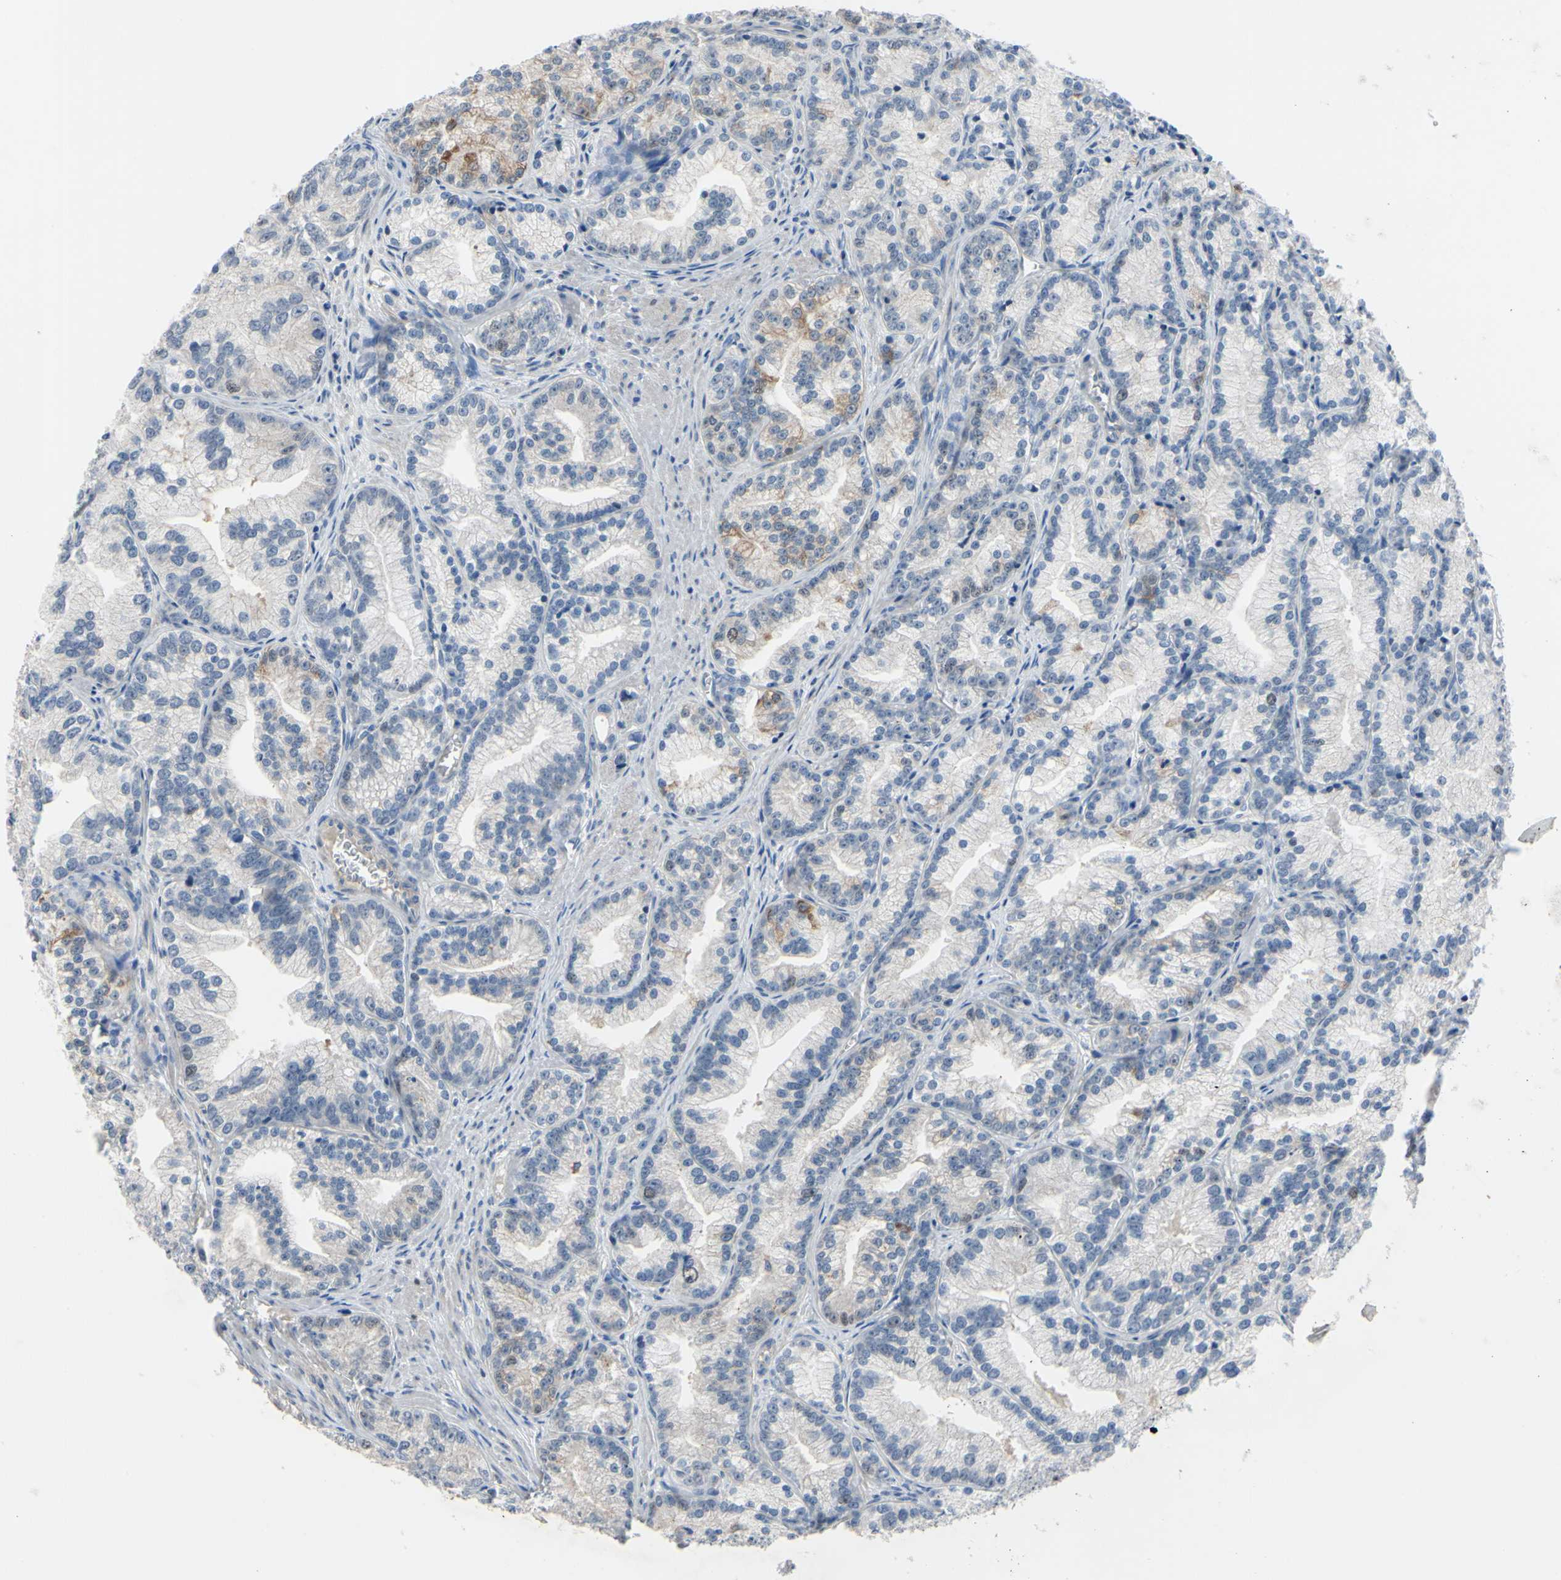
{"staining": {"intensity": "moderate", "quantity": "<25%", "location": "cytoplasmic/membranous"}, "tissue": "prostate cancer", "cell_type": "Tumor cells", "image_type": "cancer", "snomed": [{"axis": "morphology", "description": "Adenocarcinoma, Low grade"}, {"axis": "topography", "description": "Prostate"}], "caption": "An IHC photomicrograph of tumor tissue is shown. Protein staining in brown highlights moderate cytoplasmic/membranous positivity in adenocarcinoma (low-grade) (prostate) within tumor cells. (DAB IHC, brown staining for protein, blue staining for nuclei).", "gene": "LHX9", "patient": {"sex": "male", "age": 89}}